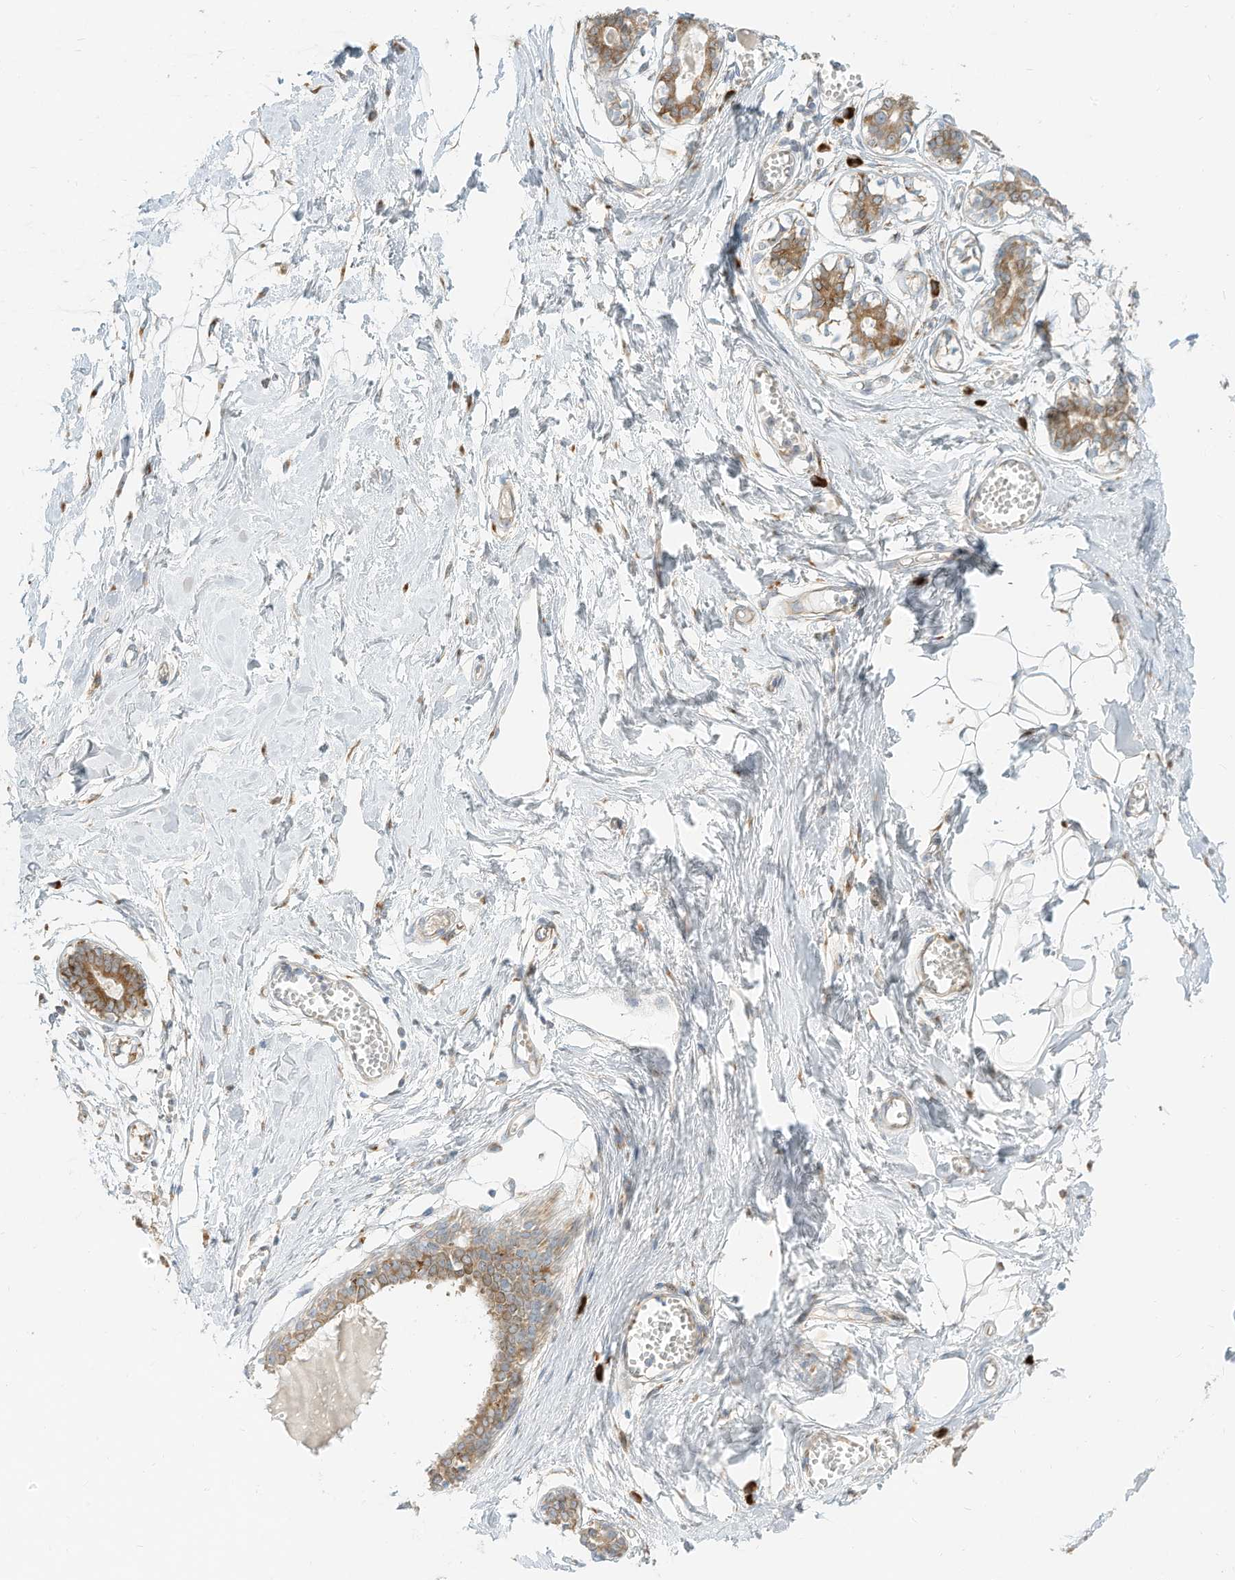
{"staining": {"intensity": "negative", "quantity": "none", "location": "none"}, "tissue": "breast", "cell_type": "Adipocytes", "image_type": "normal", "snomed": [{"axis": "morphology", "description": "Normal tissue, NOS"}, {"axis": "topography", "description": "Breast"}], "caption": "High power microscopy histopathology image of an immunohistochemistry histopathology image of unremarkable breast, revealing no significant staining in adipocytes.", "gene": "STT3A", "patient": {"sex": "female", "age": 27}}